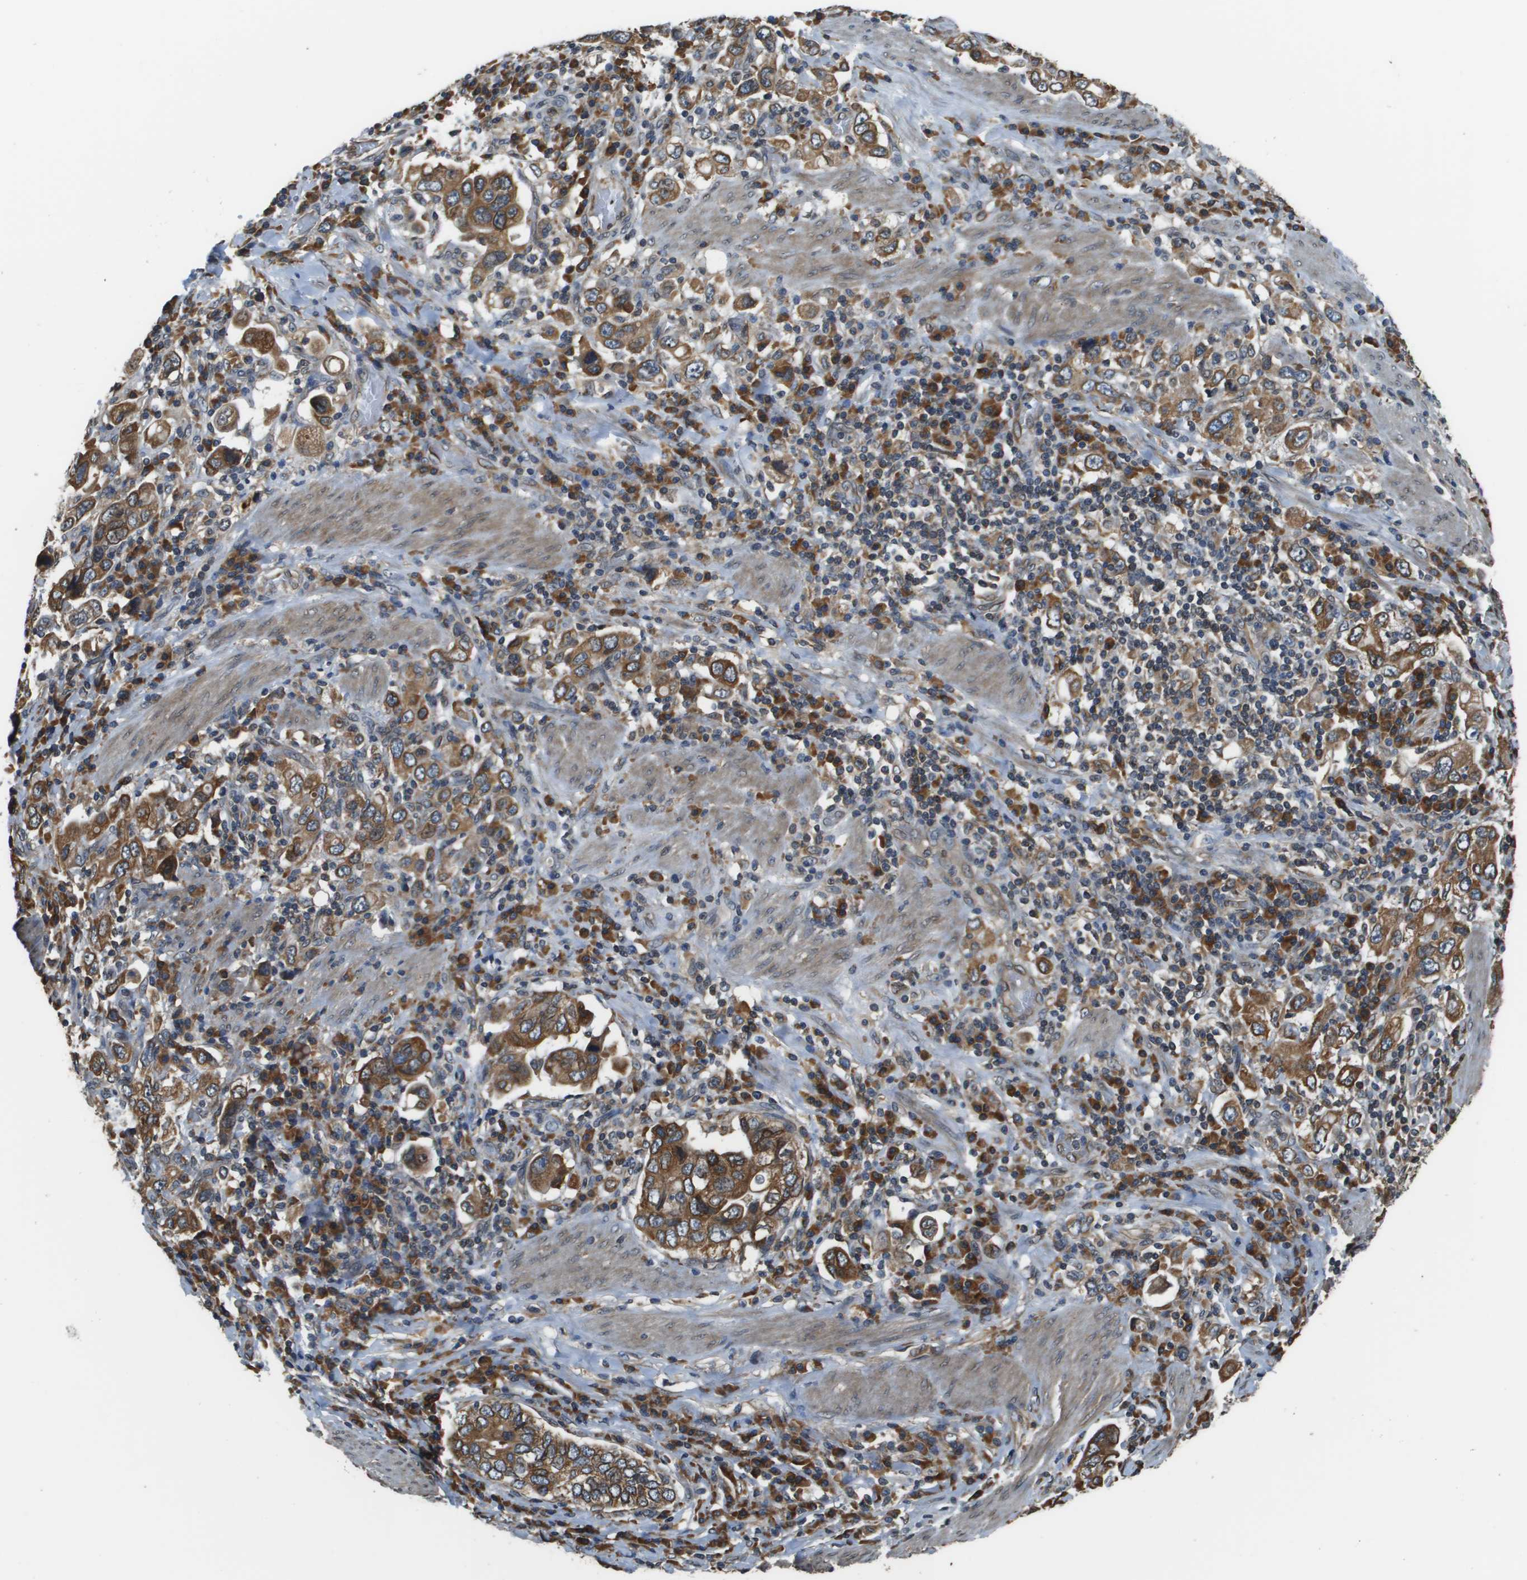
{"staining": {"intensity": "moderate", "quantity": ">75%", "location": "cytoplasmic/membranous"}, "tissue": "stomach cancer", "cell_type": "Tumor cells", "image_type": "cancer", "snomed": [{"axis": "morphology", "description": "Adenocarcinoma, NOS"}, {"axis": "topography", "description": "Stomach, upper"}], "caption": "Human adenocarcinoma (stomach) stained for a protein (brown) reveals moderate cytoplasmic/membranous positive positivity in approximately >75% of tumor cells.", "gene": "SEC62", "patient": {"sex": "male", "age": 62}}